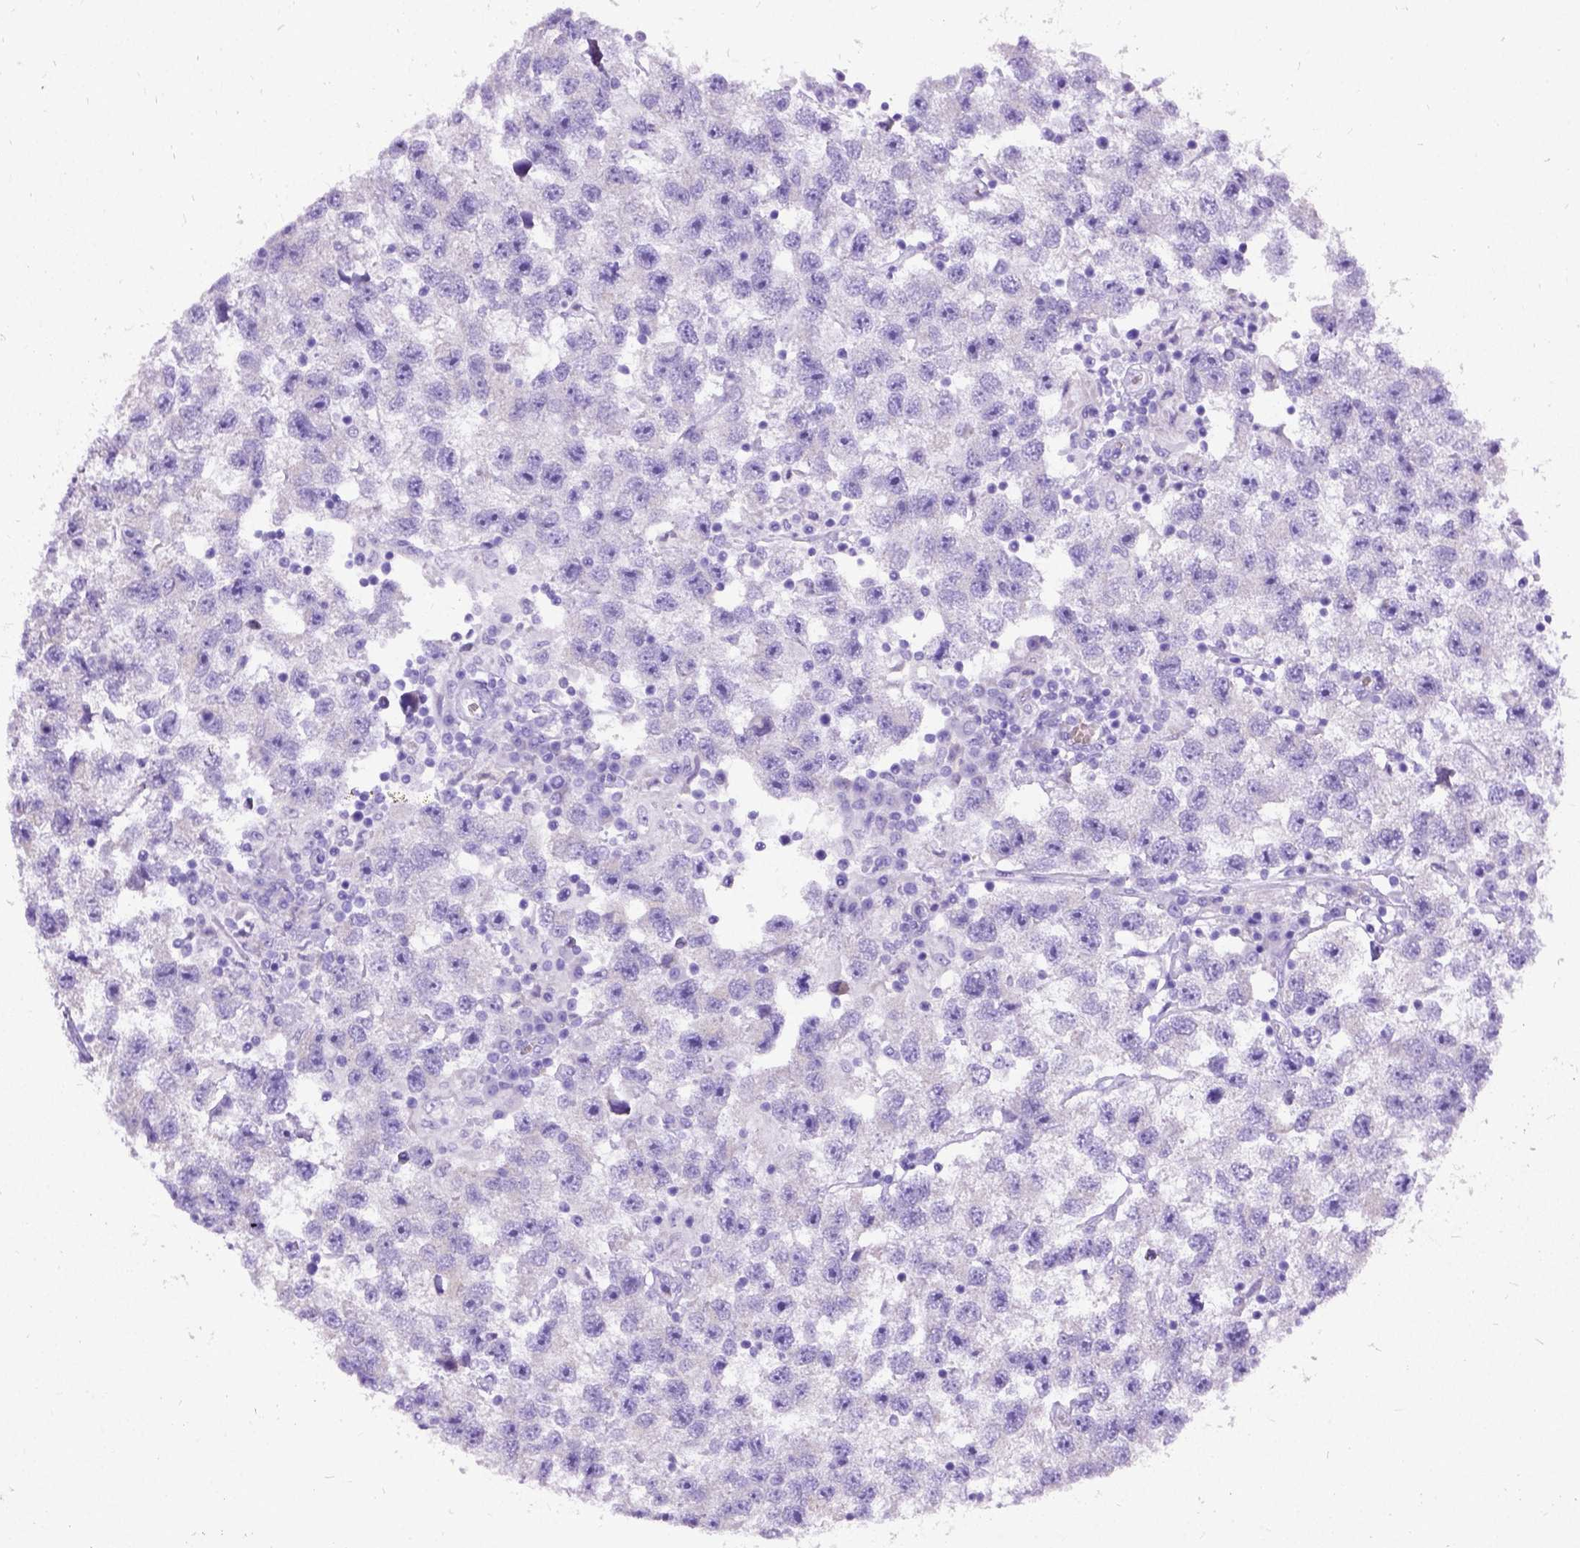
{"staining": {"intensity": "negative", "quantity": "none", "location": "none"}, "tissue": "testis cancer", "cell_type": "Tumor cells", "image_type": "cancer", "snomed": [{"axis": "morphology", "description": "Seminoma, NOS"}, {"axis": "topography", "description": "Testis"}], "caption": "Seminoma (testis) was stained to show a protein in brown. There is no significant expression in tumor cells.", "gene": "NEUROD4", "patient": {"sex": "male", "age": 26}}